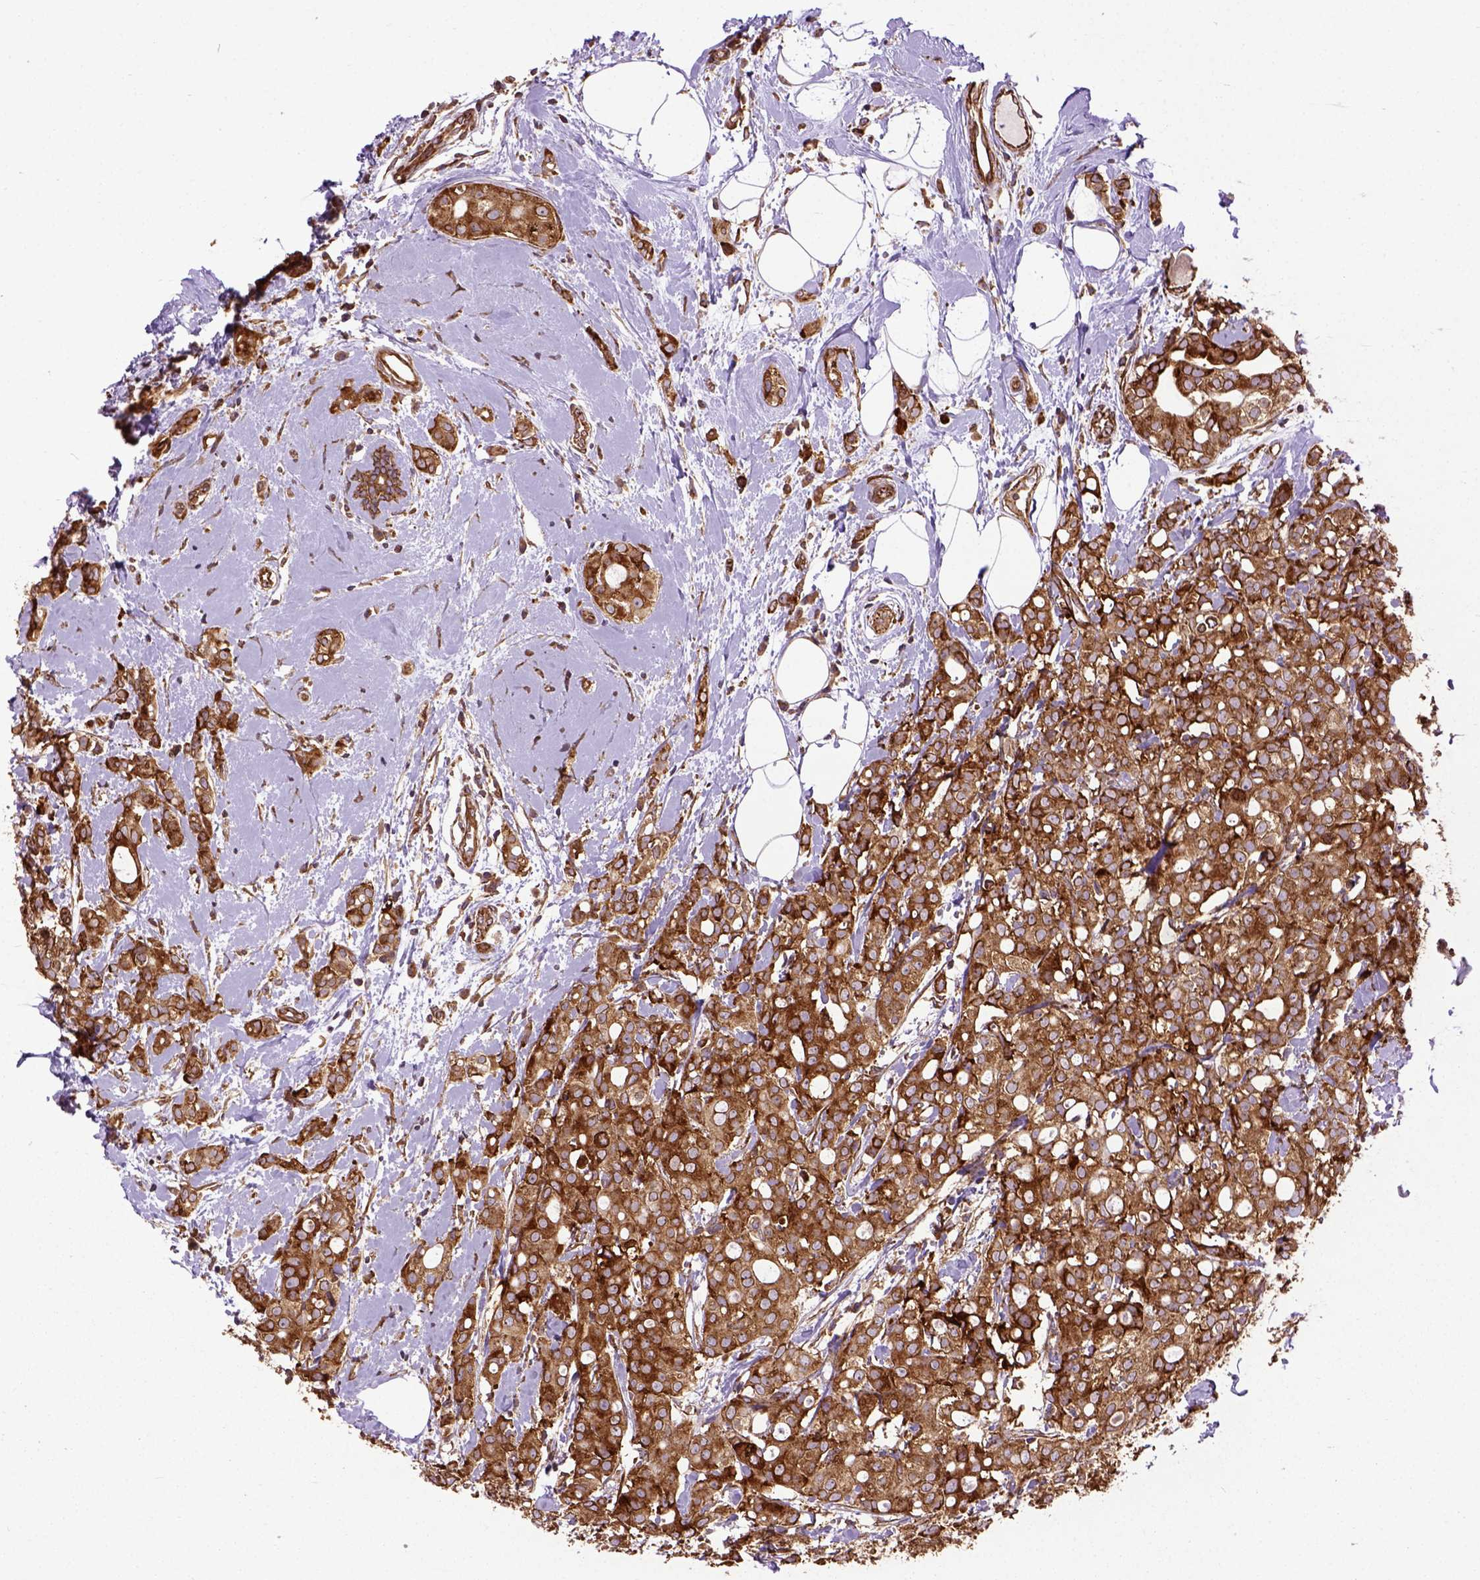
{"staining": {"intensity": "strong", "quantity": ">75%", "location": "cytoplasmic/membranous"}, "tissue": "breast cancer", "cell_type": "Tumor cells", "image_type": "cancer", "snomed": [{"axis": "morphology", "description": "Duct carcinoma"}, {"axis": "topography", "description": "Breast"}], "caption": "Strong cytoplasmic/membranous staining for a protein is appreciated in approximately >75% of tumor cells of breast cancer (invasive ductal carcinoma) using immunohistochemistry (IHC).", "gene": "CAPRIN1", "patient": {"sex": "female", "age": 40}}